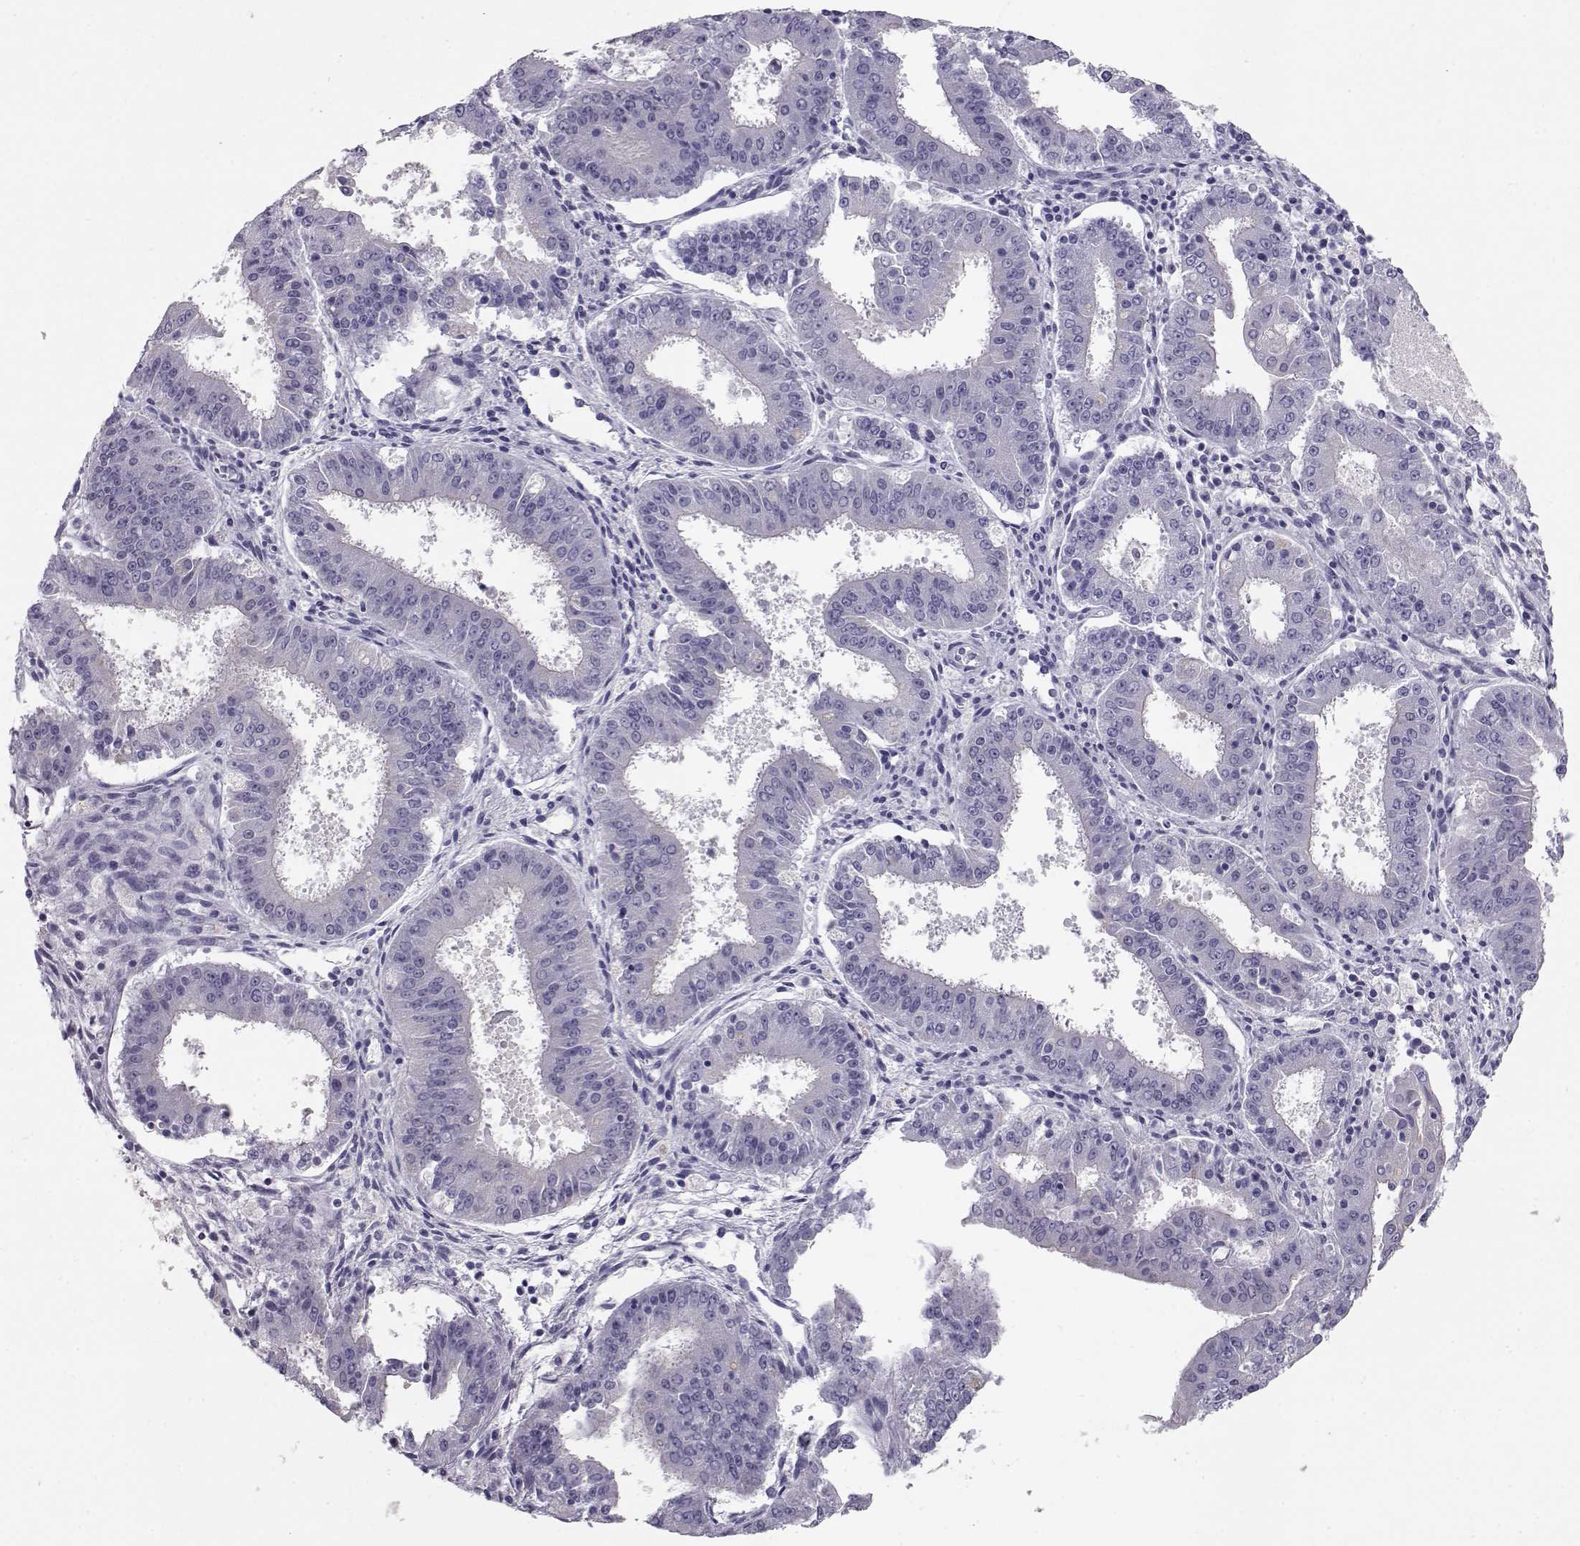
{"staining": {"intensity": "negative", "quantity": "none", "location": "none"}, "tissue": "ovarian cancer", "cell_type": "Tumor cells", "image_type": "cancer", "snomed": [{"axis": "morphology", "description": "Carcinoma, endometroid"}, {"axis": "topography", "description": "Ovary"}], "caption": "Ovarian cancer stained for a protein using IHC shows no positivity tumor cells.", "gene": "RD3", "patient": {"sex": "female", "age": 42}}